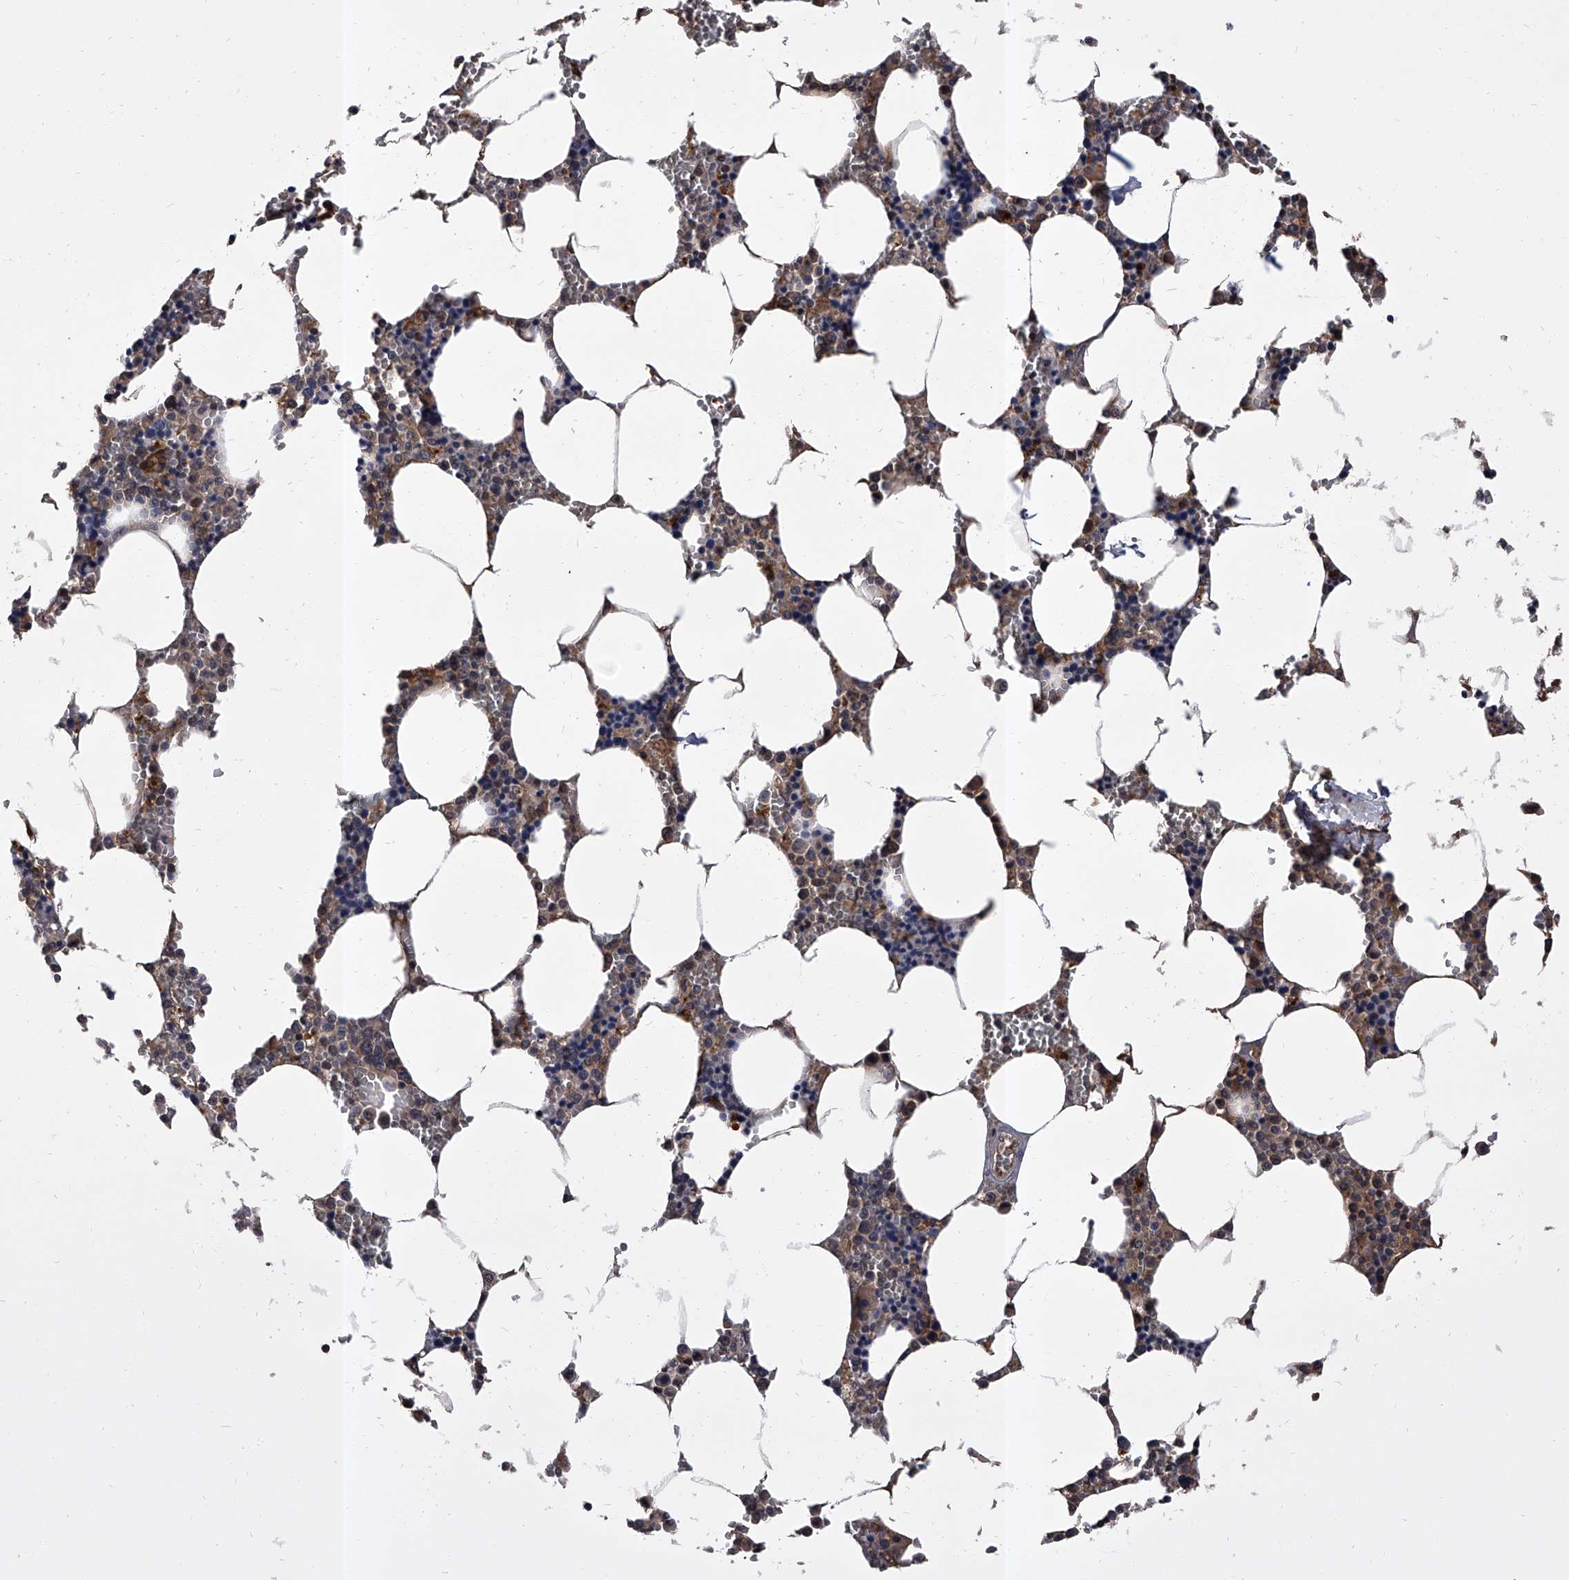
{"staining": {"intensity": "moderate", "quantity": "<25%", "location": "cytoplasmic/membranous"}, "tissue": "bone marrow", "cell_type": "Hematopoietic cells", "image_type": "normal", "snomed": [{"axis": "morphology", "description": "Normal tissue, NOS"}, {"axis": "topography", "description": "Bone marrow"}], "caption": "High-power microscopy captured an immunohistochemistry (IHC) photomicrograph of normal bone marrow, revealing moderate cytoplasmic/membranous positivity in about <25% of hematopoietic cells.", "gene": "SLC18B1", "patient": {"sex": "male", "age": 70}}